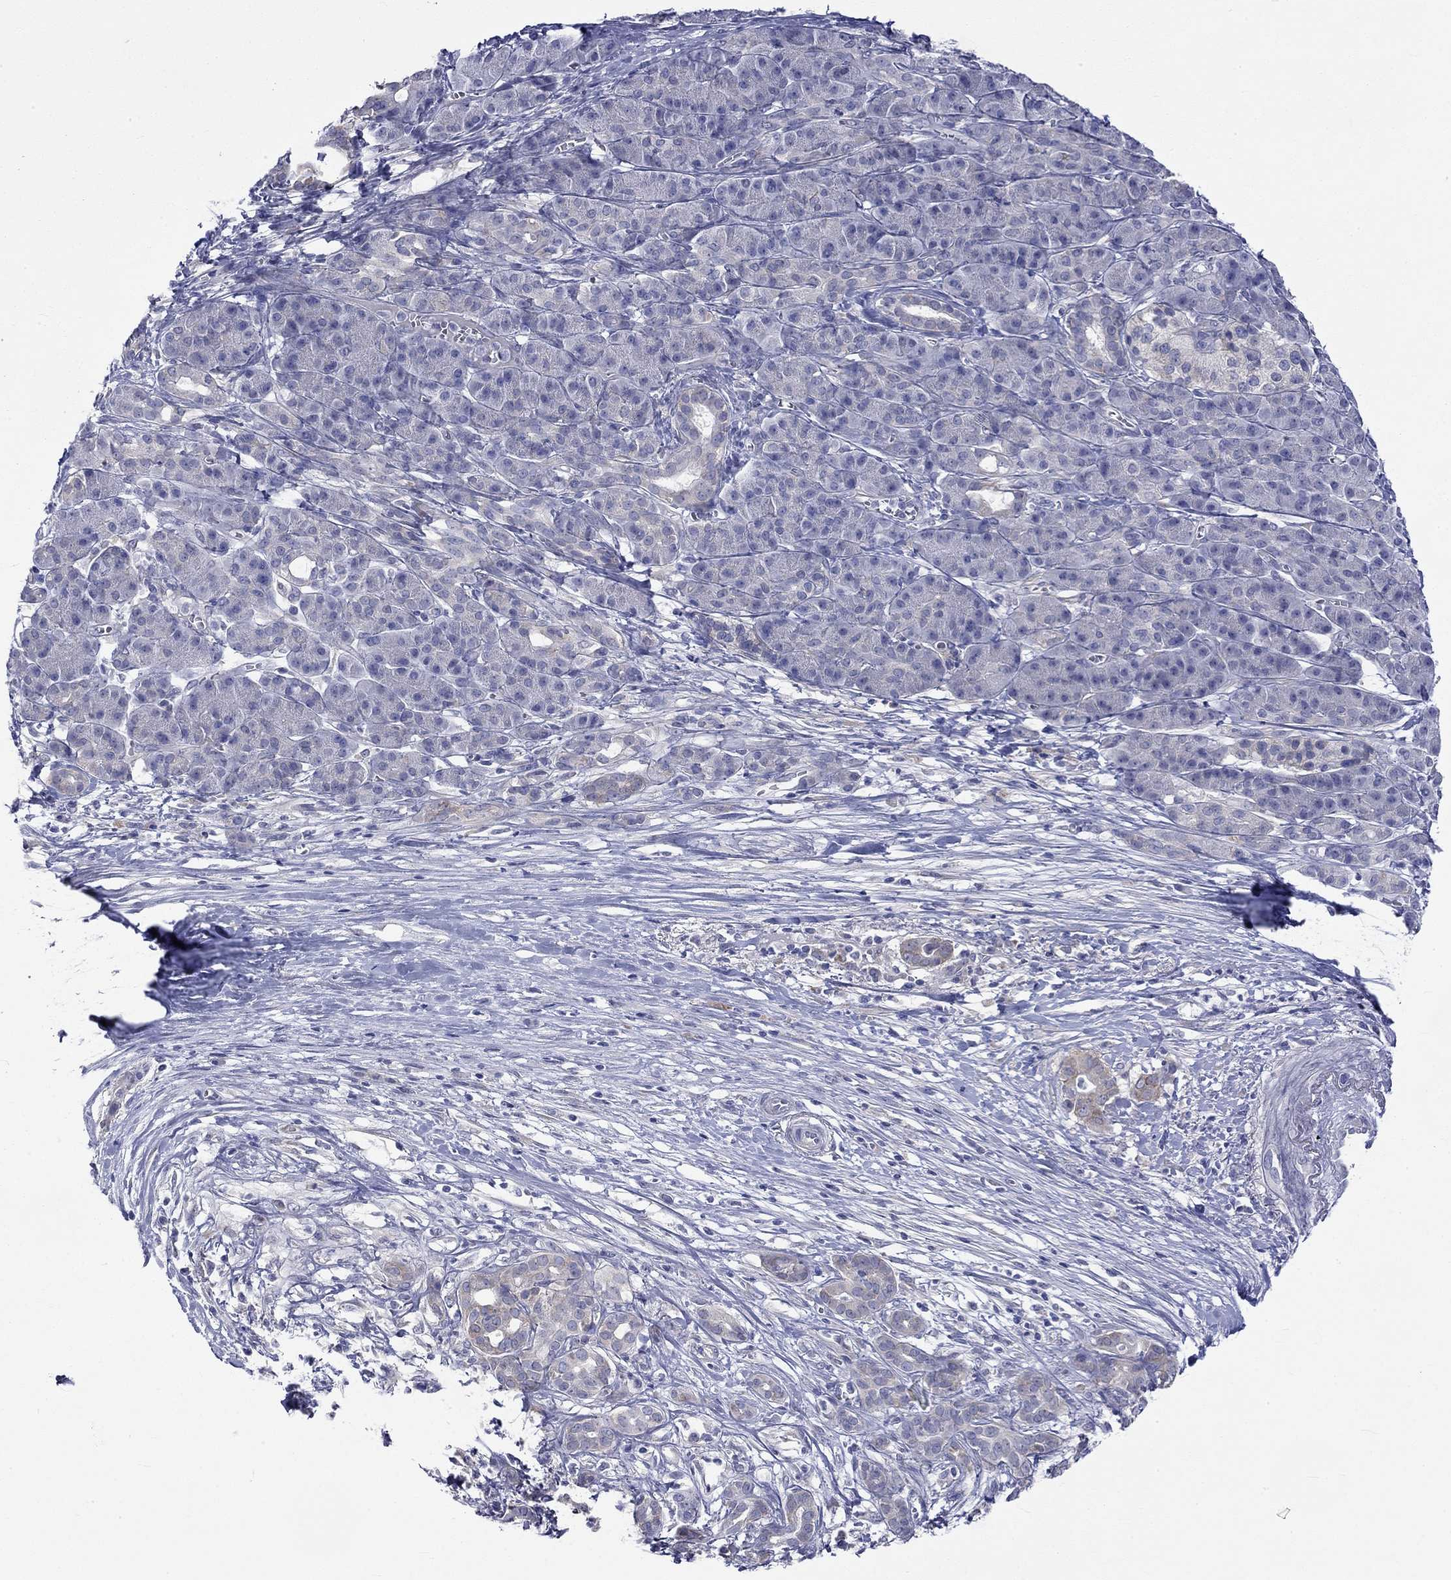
{"staining": {"intensity": "negative", "quantity": "none", "location": "none"}, "tissue": "pancreatic cancer", "cell_type": "Tumor cells", "image_type": "cancer", "snomed": [{"axis": "morphology", "description": "Adenocarcinoma, NOS"}, {"axis": "topography", "description": "Pancreas"}], "caption": "Pancreatic cancer stained for a protein using immunohistochemistry (IHC) demonstrates no staining tumor cells.", "gene": "CERS1", "patient": {"sex": "male", "age": 61}}